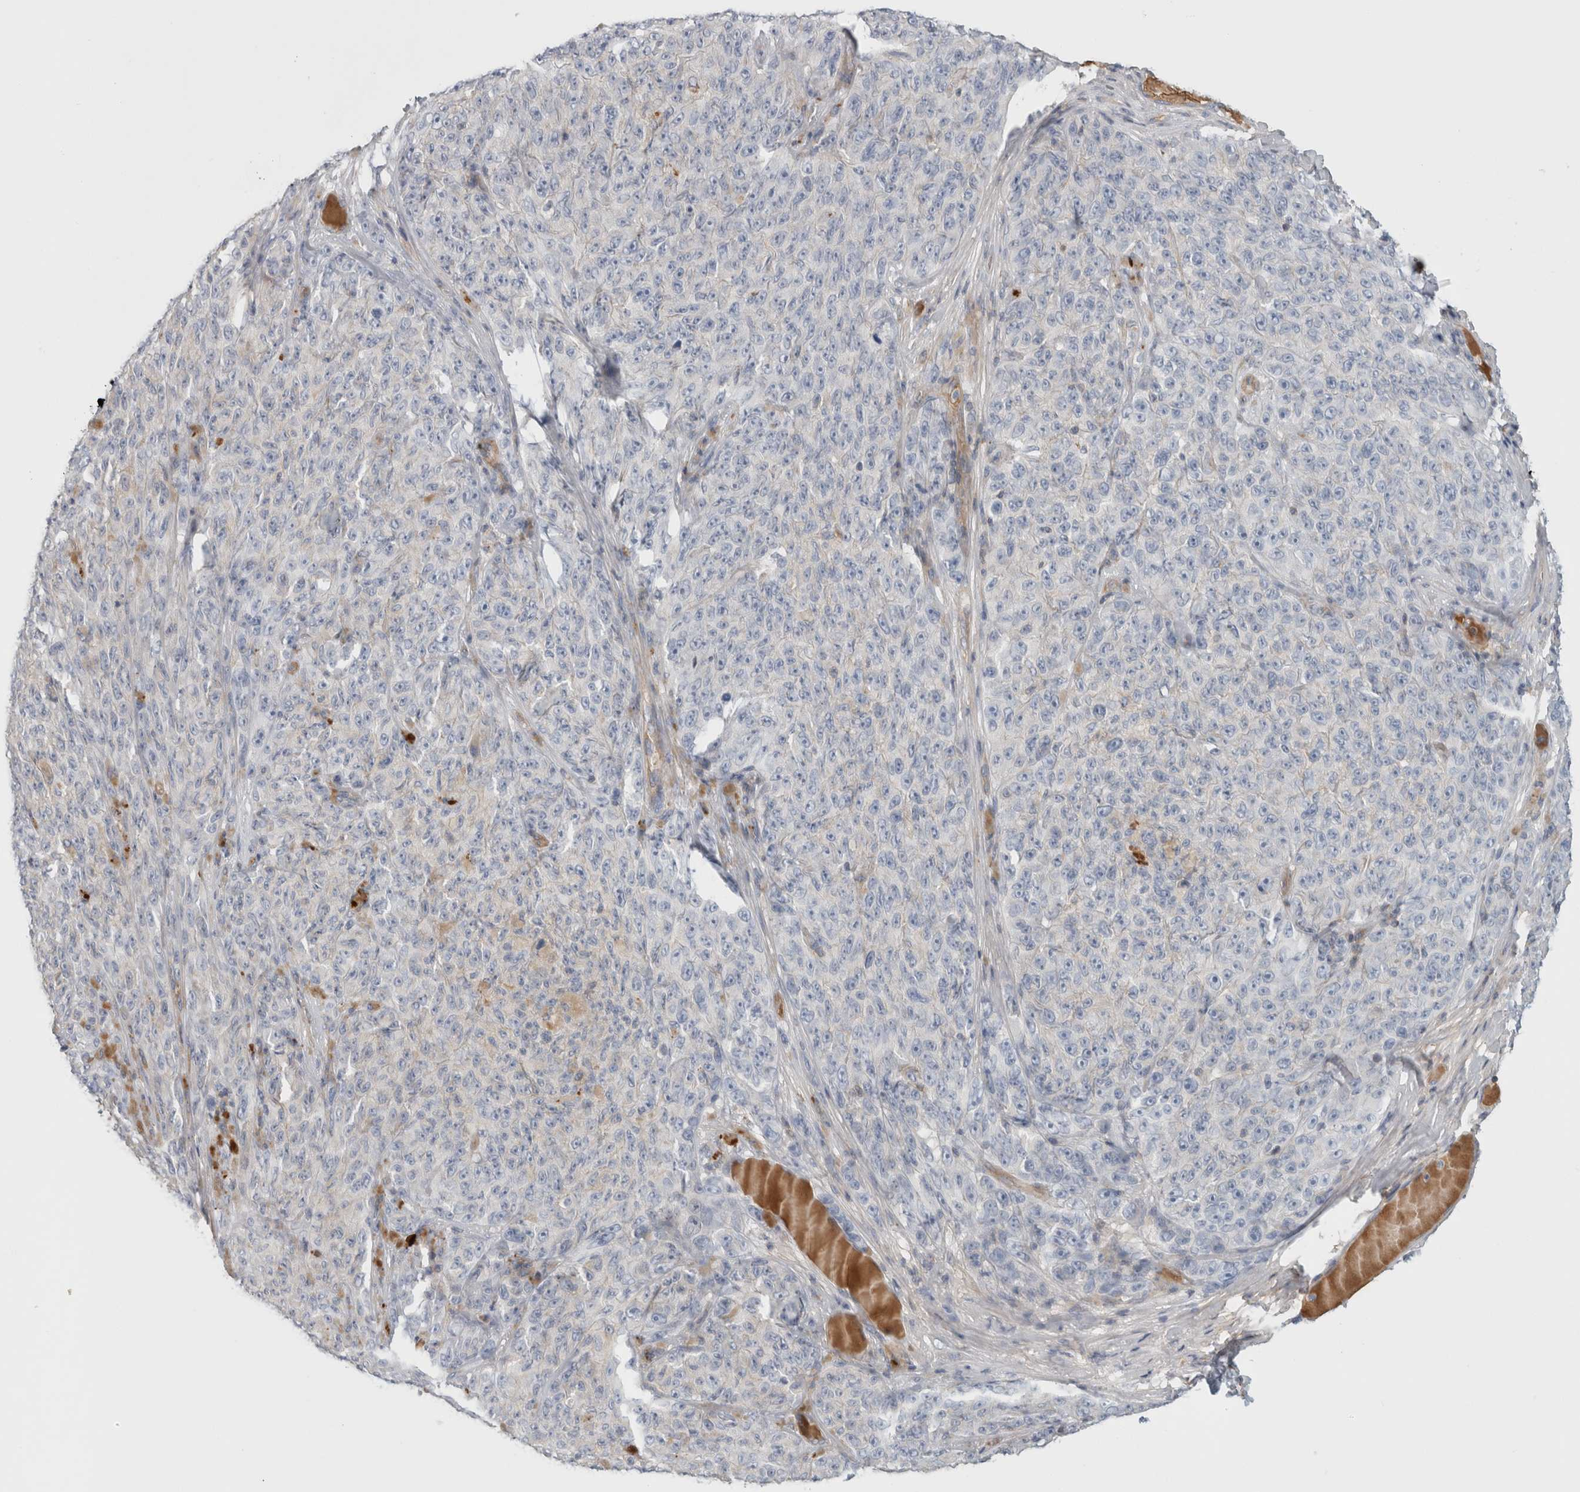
{"staining": {"intensity": "negative", "quantity": "none", "location": "none"}, "tissue": "melanoma", "cell_type": "Tumor cells", "image_type": "cancer", "snomed": [{"axis": "morphology", "description": "Malignant melanoma, NOS"}, {"axis": "topography", "description": "Skin"}], "caption": "DAB immunohistochemical staining of melanoma shows no significant expression in tumor cells. (DAB (3,3'-diaminobenzidine) IHC with hematoxylin counter stain).", "gene": "CFI", "patient": {"sex": "female", "age": 82}}